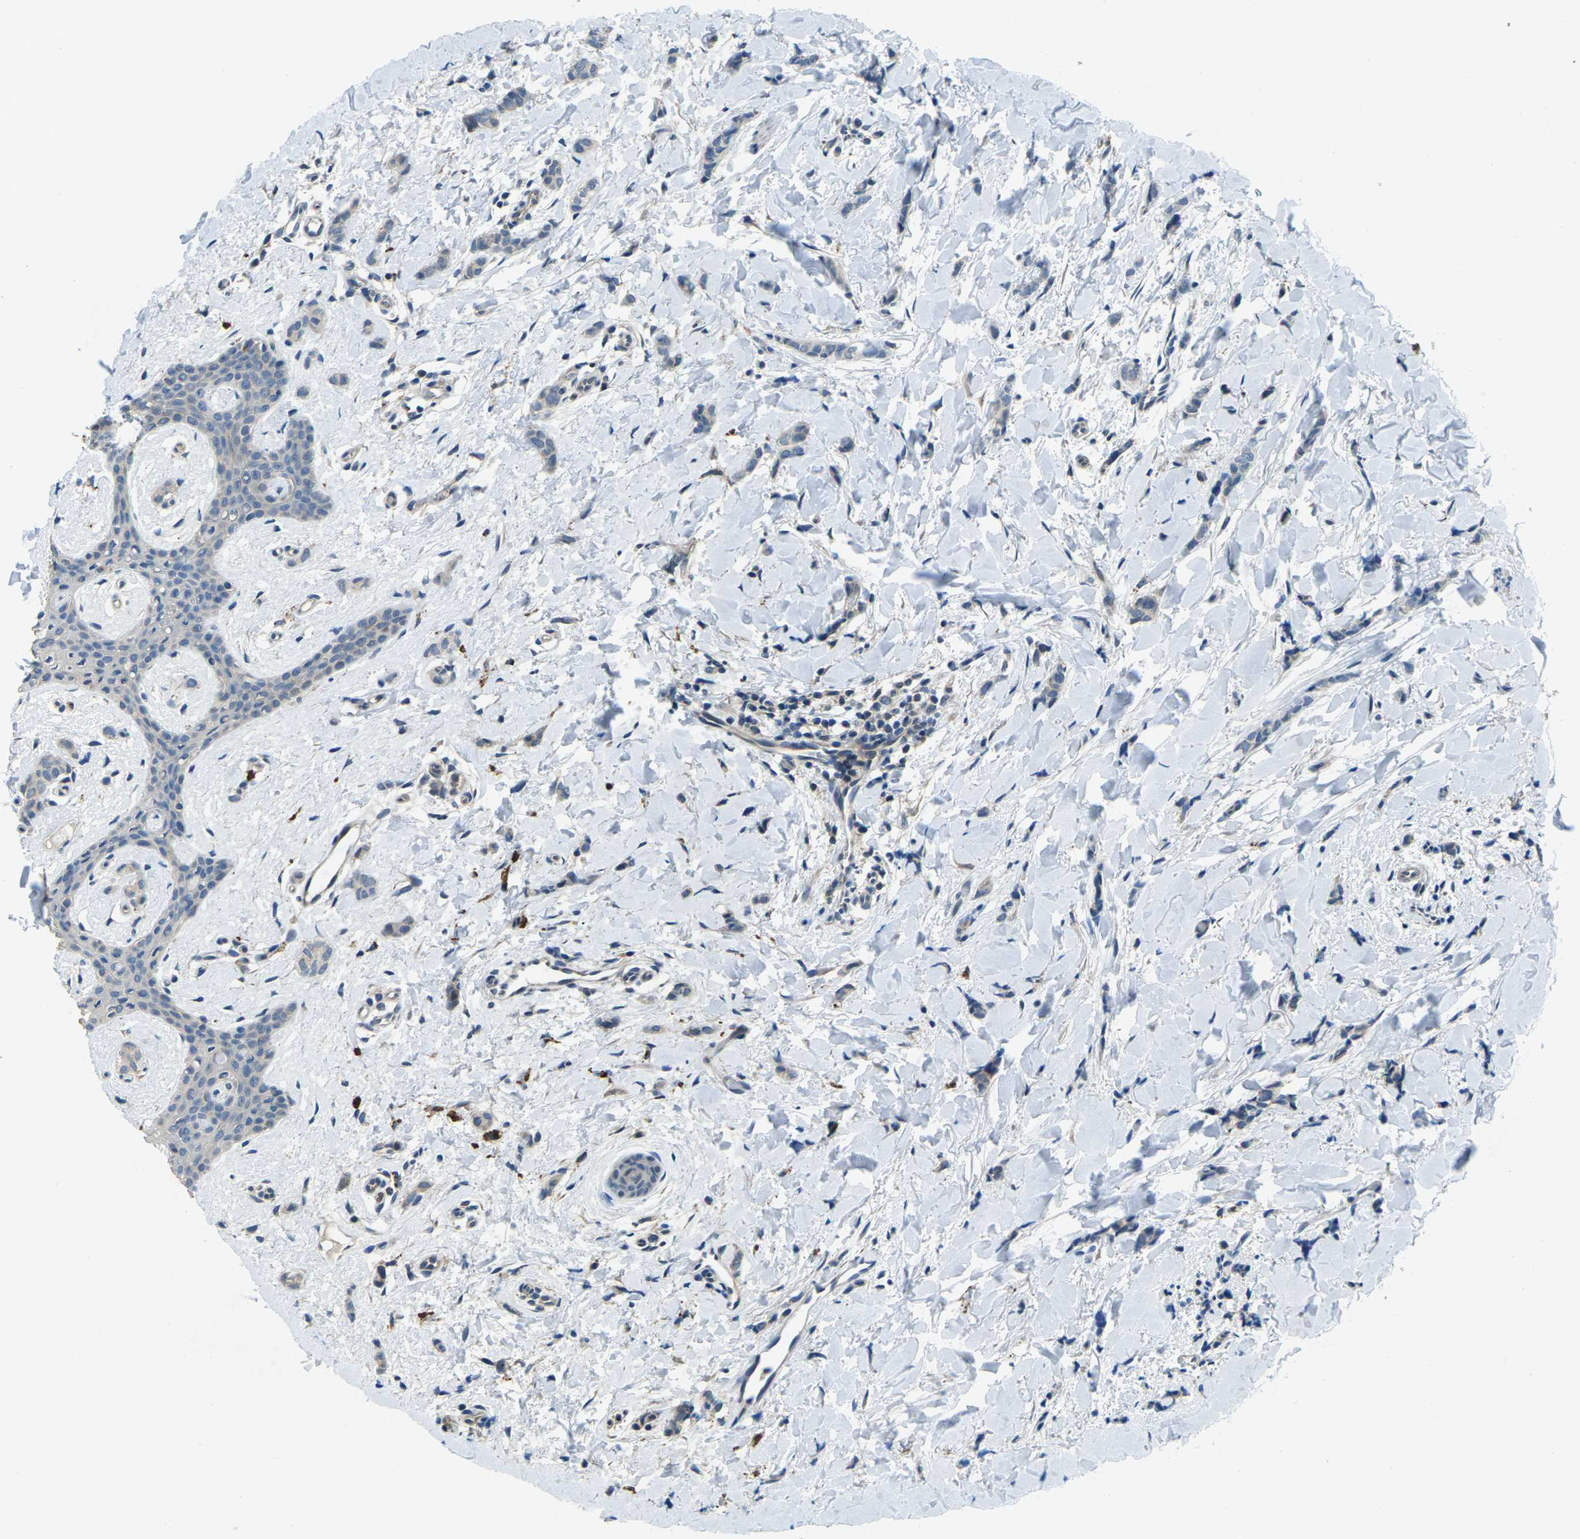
{"staining": {"intensity": "negative", "quantity": "none", "location": "none"}, "tissue": "breast cancer", "cell_type": "Tumor cells", "image_type": "cancer", "snomed": [{"axis": "morphology", "description": "Lobular carcinoma"}, {"axis": "topography", "description": "Skin"}, {"axis": "topography", "description": "Breast"}], "caption": "This micrograph is of breast cancer (lobular carcinoma) stained with immunohistochemistry (IHC) to label a protein in brown with the nuclei are counter-stained blue. There is no staining in tumor cells.", "gene": "SIGLEC14", "patient": {"sex": "female", "age": 46}}